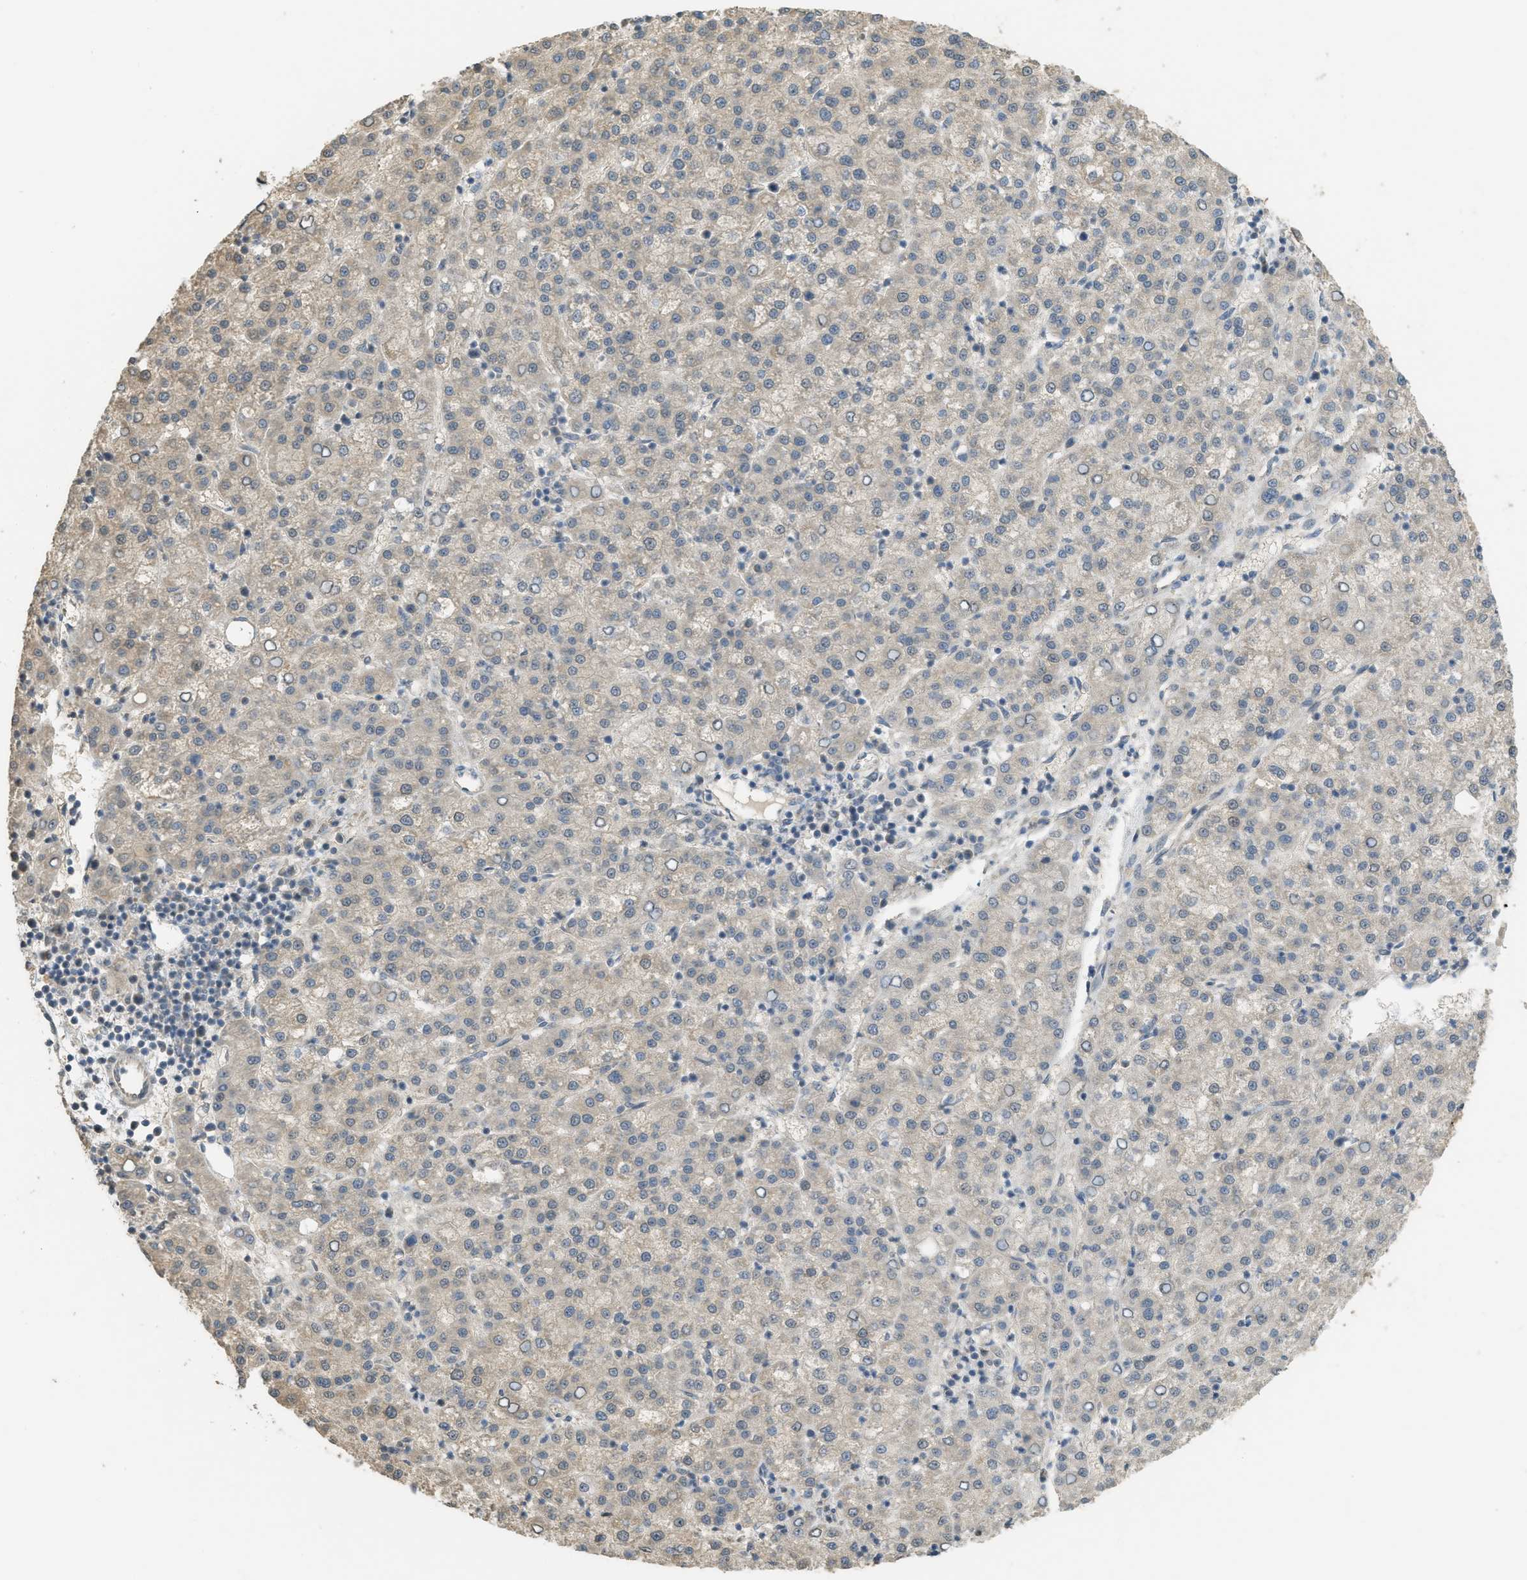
{"staining": {"intensity": "weak", "quantity": "25%-75%", "location": "cytoplasmic/membranous"}, "tissue": "liver cancer", "cell_type": "Tumor cells", "image_type": "cancer", "snomed": [{"axis": "morphology", "description": "Carcinoma, Hepatocellular, NOS"}, {"axis": "topography", "description": "Liver"}], "caption": "This image shows IHC staining of liver hepatocellular carcinoma, with low weak cytoplasmic/membranous expression in approximately 25%-75% of tumor cells.", "gene": "IGF2BP2", "patient": {"sex": "female", "age": 58}}